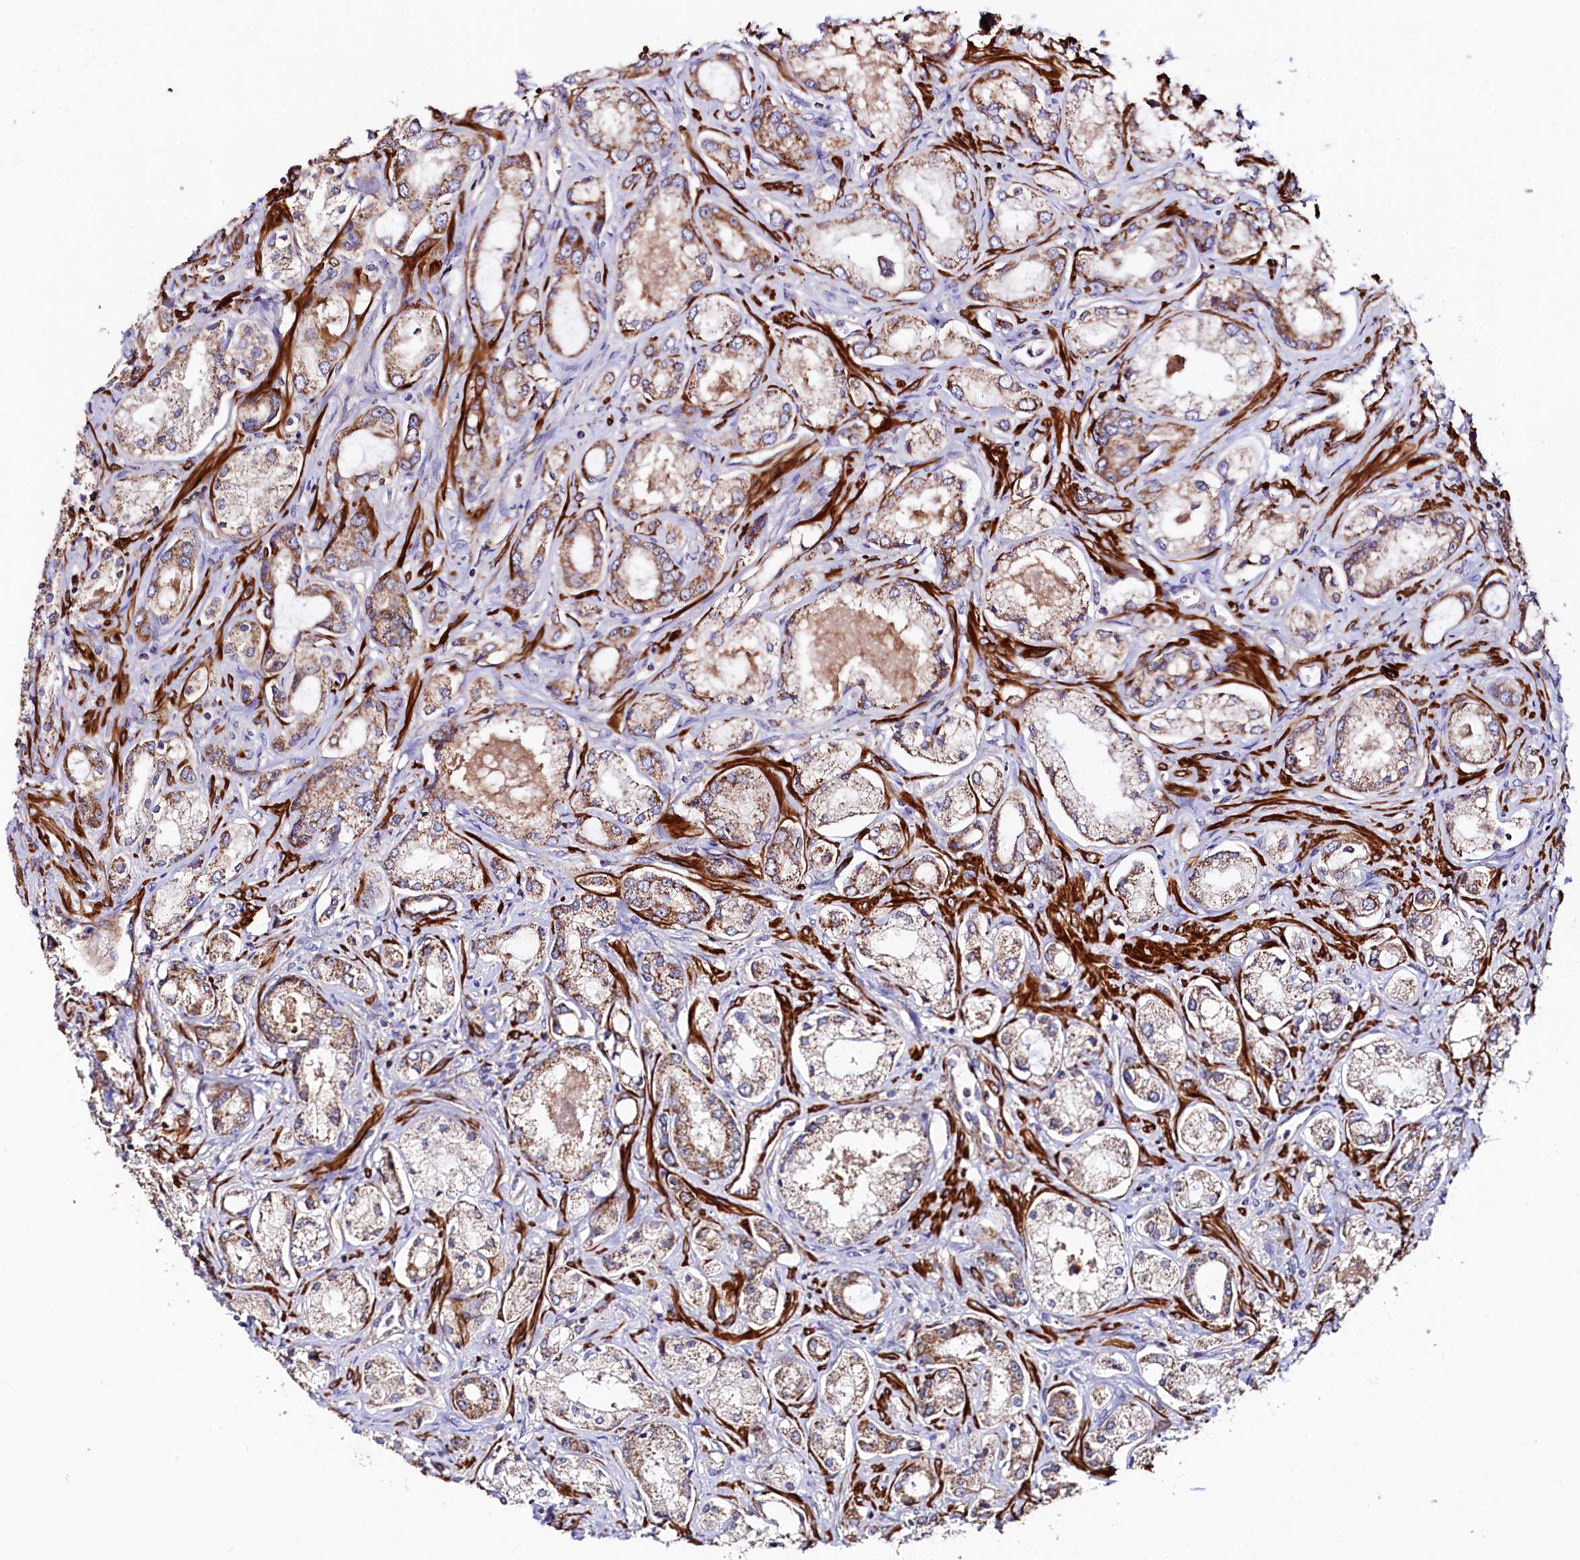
{"staining": {"intensity": "moderate", "quantity": ">75%", "location": "cytoplasmic/membranous"}, "tissue": "prostate cancer", "cell_type": "Tumor cells", "image_type": "cancer", "snomed": [{"axis": "morphology", "description": "Adenocarcinoma, Low grade"}, {"axis": "topography", "description": "Prostate"}], "caption": "IHC (DAB) staining of prostate adenocarcinoma (low-grade) demonstrates moderate cytoplasmic/membranous protein staining in approximately >75% of tumor cells.", "gene": "CIAO3", "patient": {"sex": "male", "age": 68}}